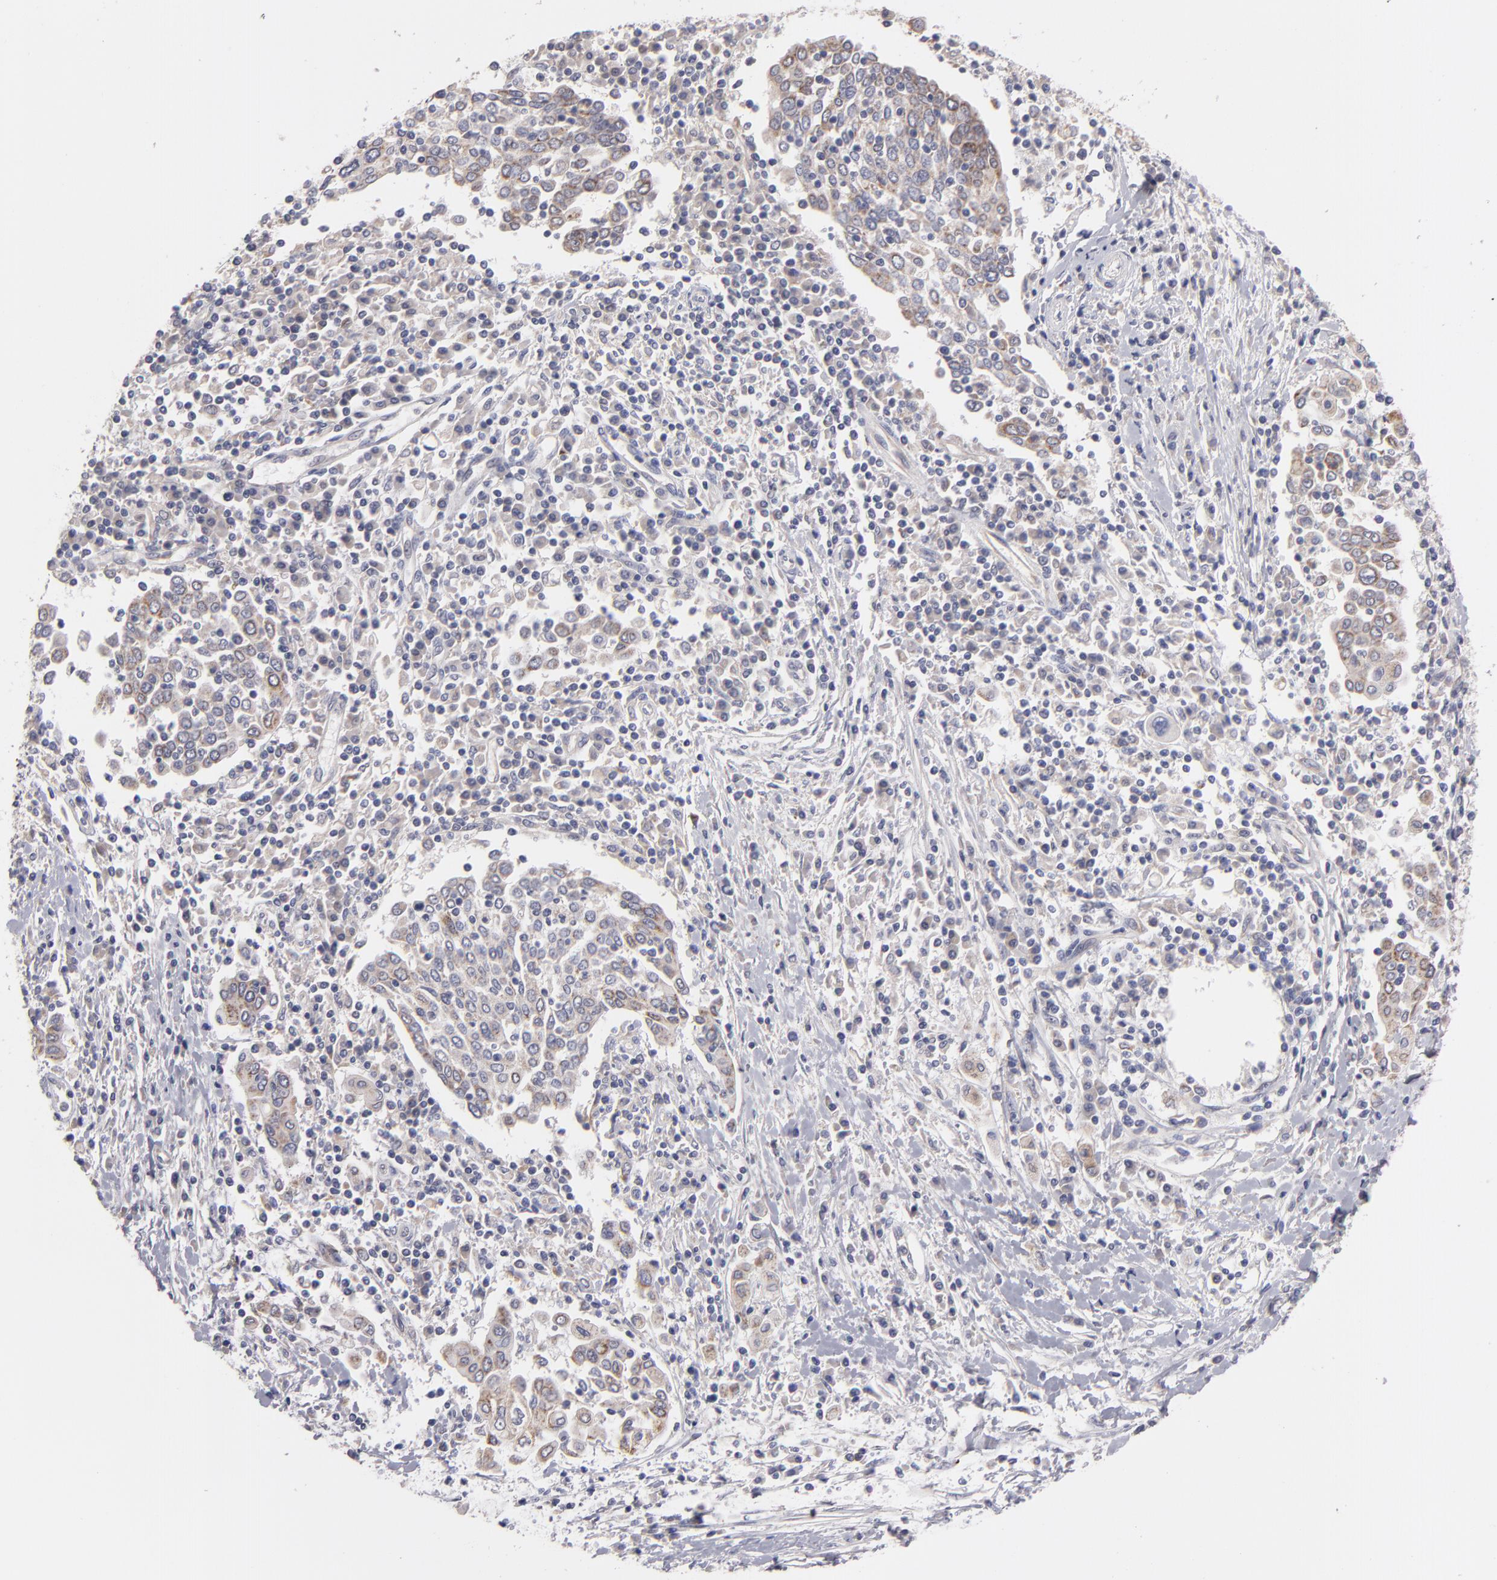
{"staining": {"intensity": "moderate", "quantity": "25%-75%", "location": "cytoplasmic/membranous"}, "tissue": "cervical cancer", "cell_type": "Tumor cells", "image_type": "cancer", "snomed": [{"axis": "morphology", "description": "Squamous cell carcinoma, NOS"}, {"axis": "topography", "description": "Cervix"}], "caption": "A histopathology image of human cervical cancer (squamous cell carcinoma) stained for a protein shows moderate cytoplasmic/membranous brown staining in tumor cells. (brown staining indicates protein expression, while blue staining denotes nuclei).", "gene": "HCCS", "patient": {"sex": "female", "age": 40}}